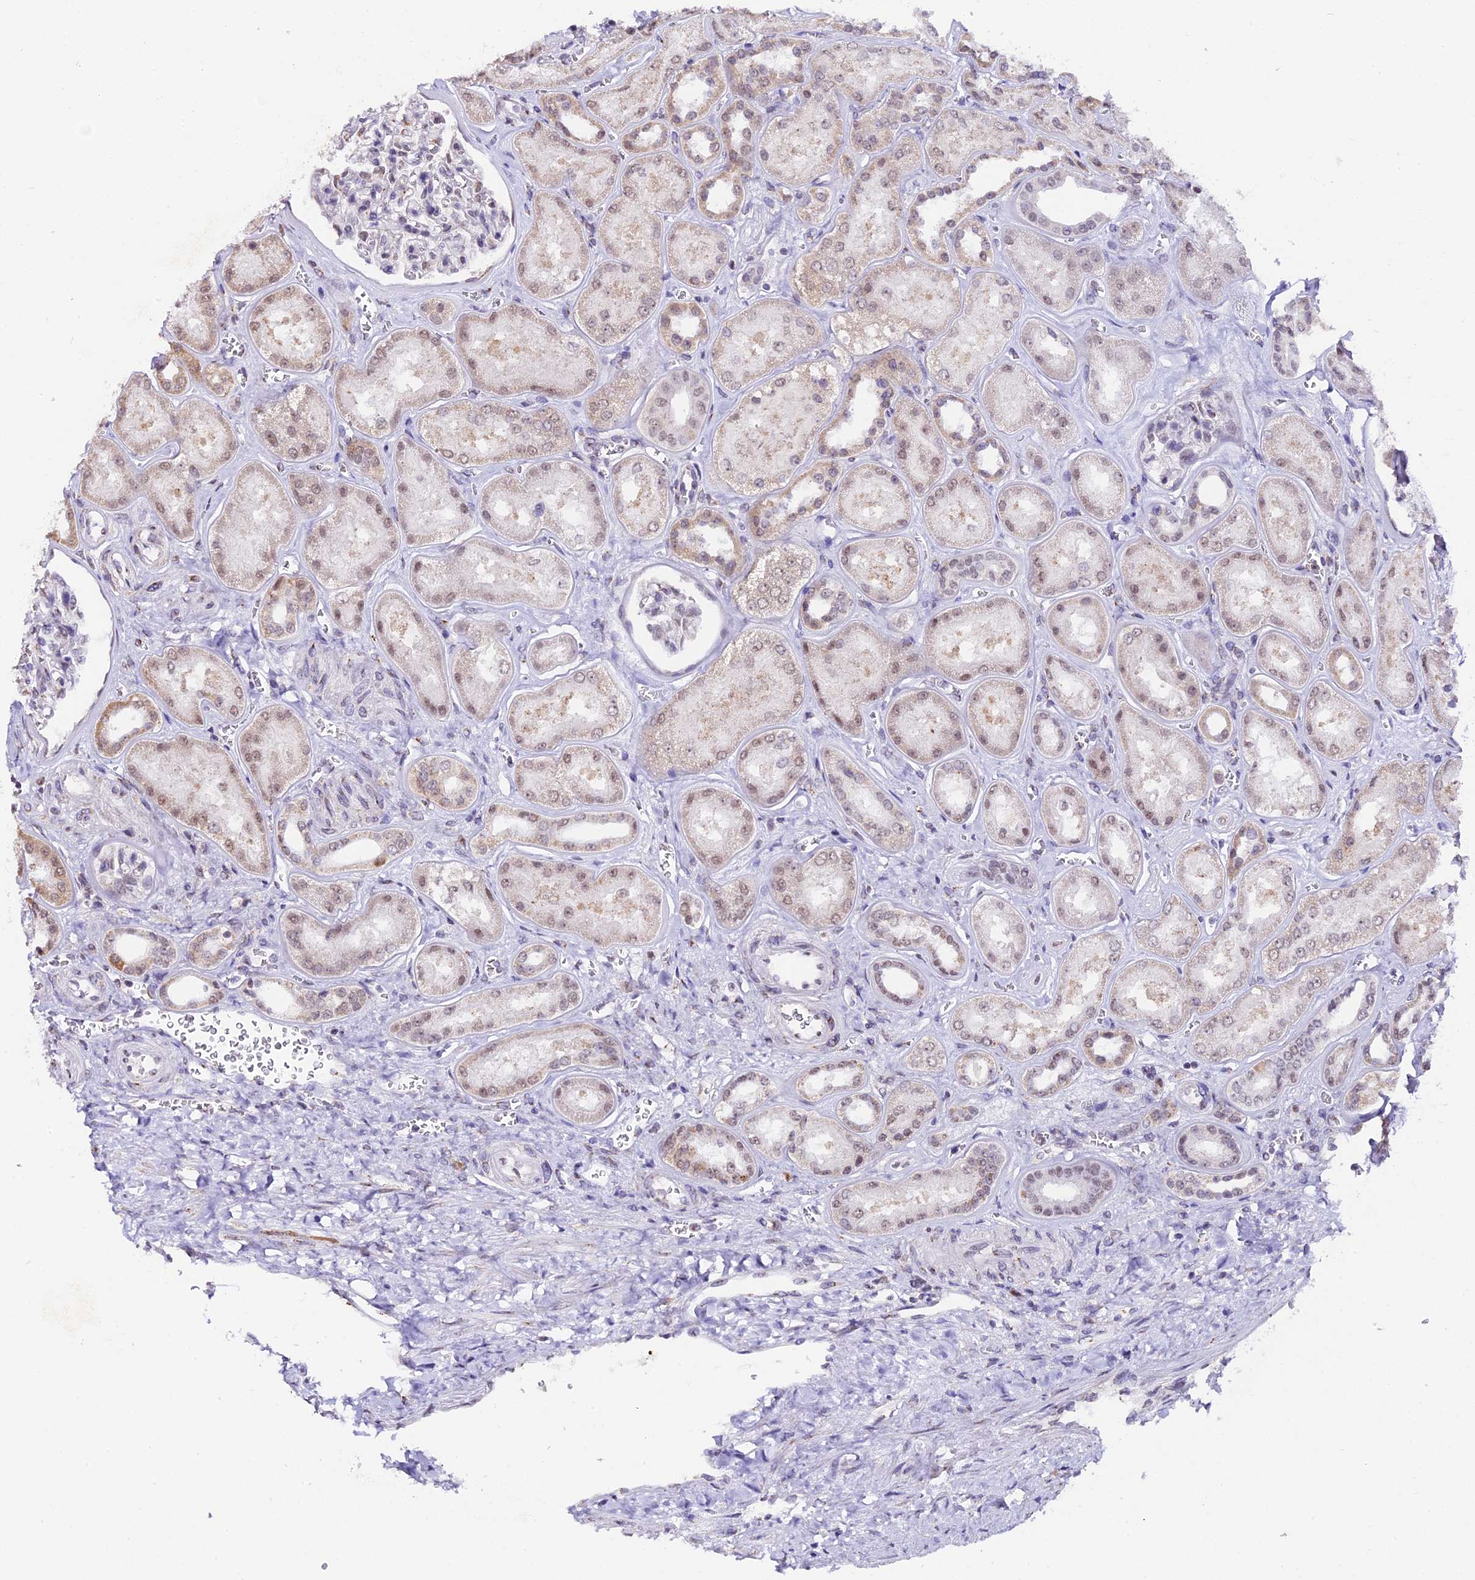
{"staining": {"intensity": "weak", "quantity": "<25%", "location": "nuclear"}, "tissue": "kidney", "cell_type": "Cells in glomeruli", "image_type": "normal", "snomed": [{"axis": "morphology", "description": "Normal tissue, NOS"}, {"axis": "morphology", "description": "Adenocarcinoma, NOS"}, {"axis": "topography", "description": "Kidney"}], "caption": "Histopathology image shows no protein expression in cells in glomeruli of benign kidney. Brightfield microscopy of immunohistochemistry (IHC) stained with DAB (brown) and hematoxylin (blue), captured at high magnification.", "gene": "NCBP1", "patient": {"sex": "female", "age": 68}}